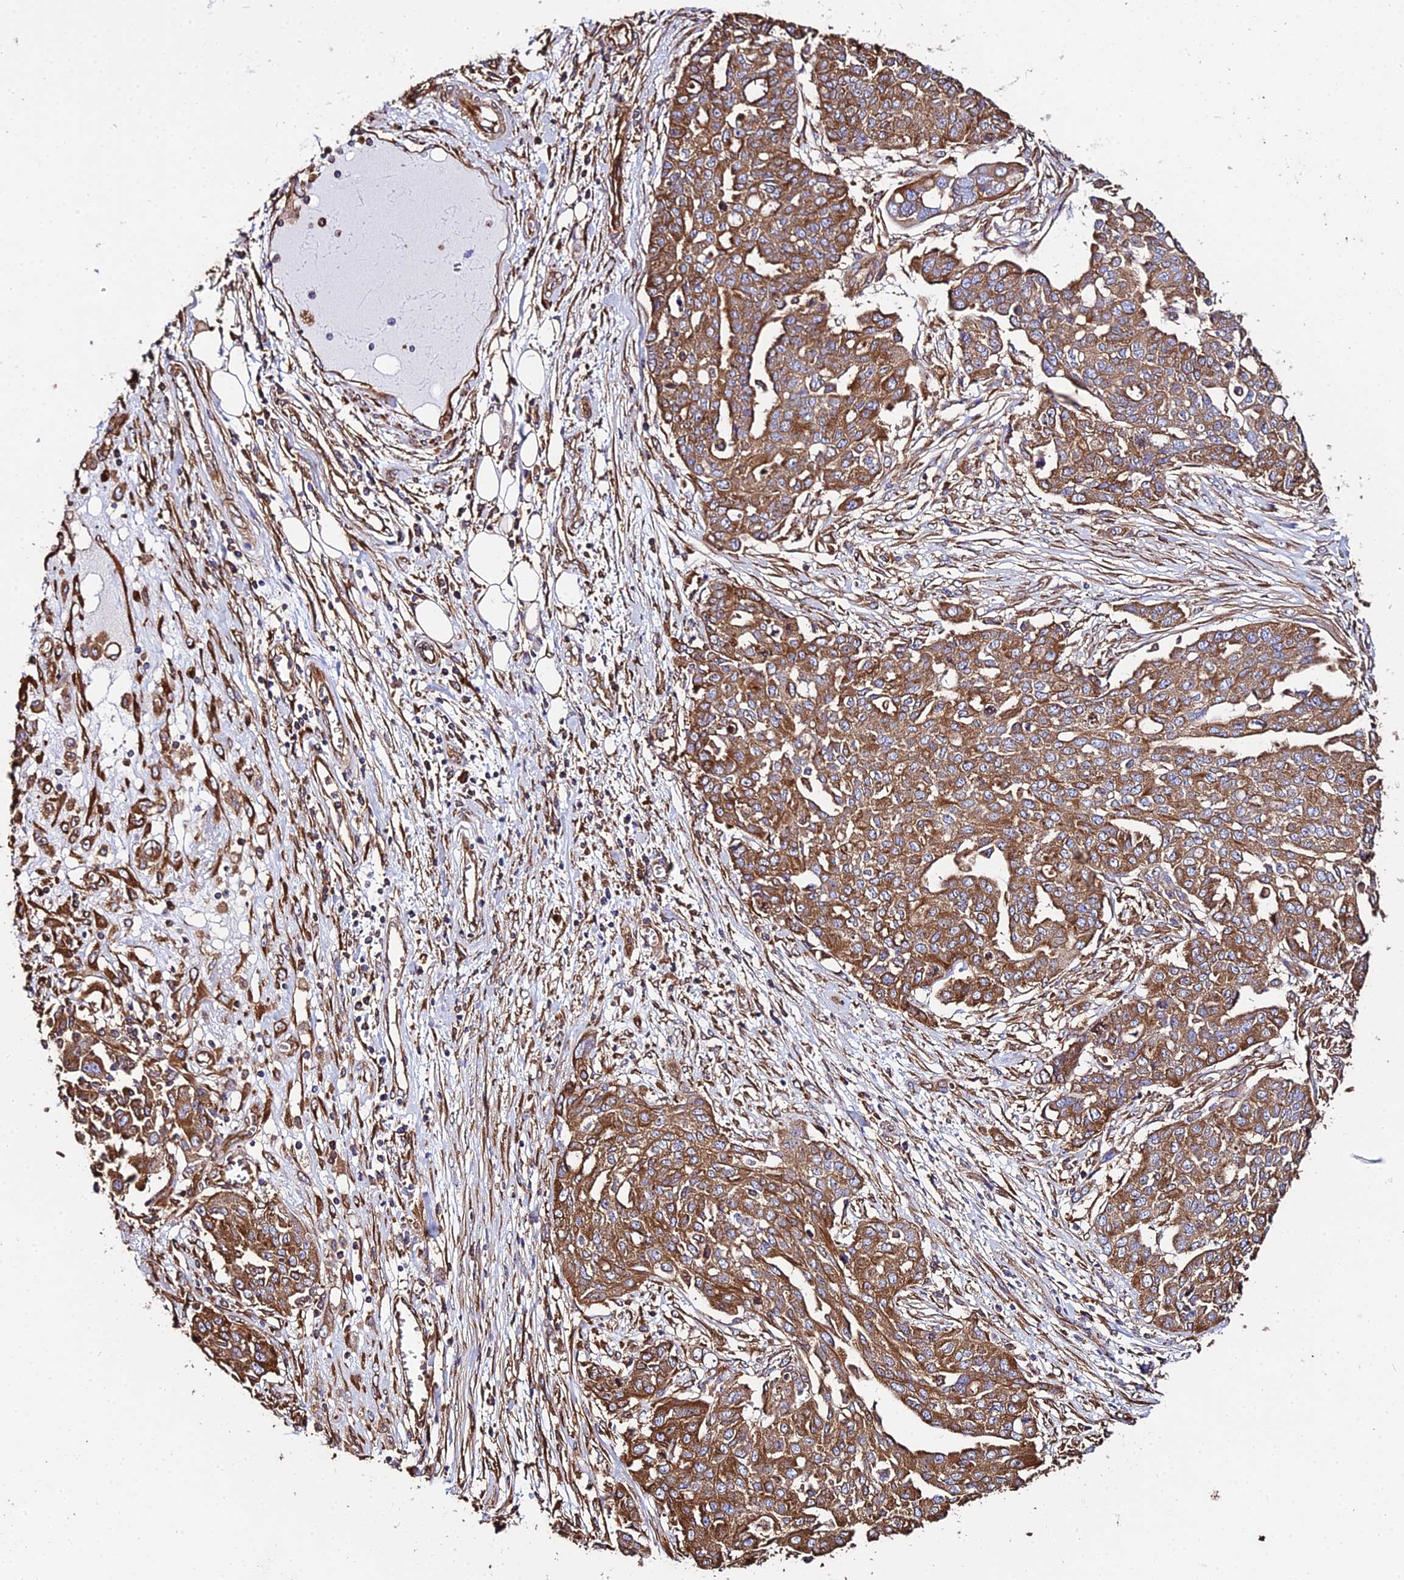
{"staining": {"intensity": "moderate", "quantity": ">75%", "location": "cytoplasmic/membranous"}, "tissue": "ovarian cancer", "cell_type": "Tumor cells", "image_type": "cancer", "snomed": [{"axis": "morphology", "description": "Cystadenocarcinoma, serous, NOS"}, {"axis": "topography", "description": "Soft tissue"}, {"axis": "topography", "description": "Ovary"}], "caption": "Ovarian serous cystadenocarcinoma was stained to show a protein in brown. There is medium levels of moderate cytoplasmic/membranous expression in approximately >75% of tumor cells.", "gene": "TUBA3D", "patient": {"sex": "female", "age": 57}}